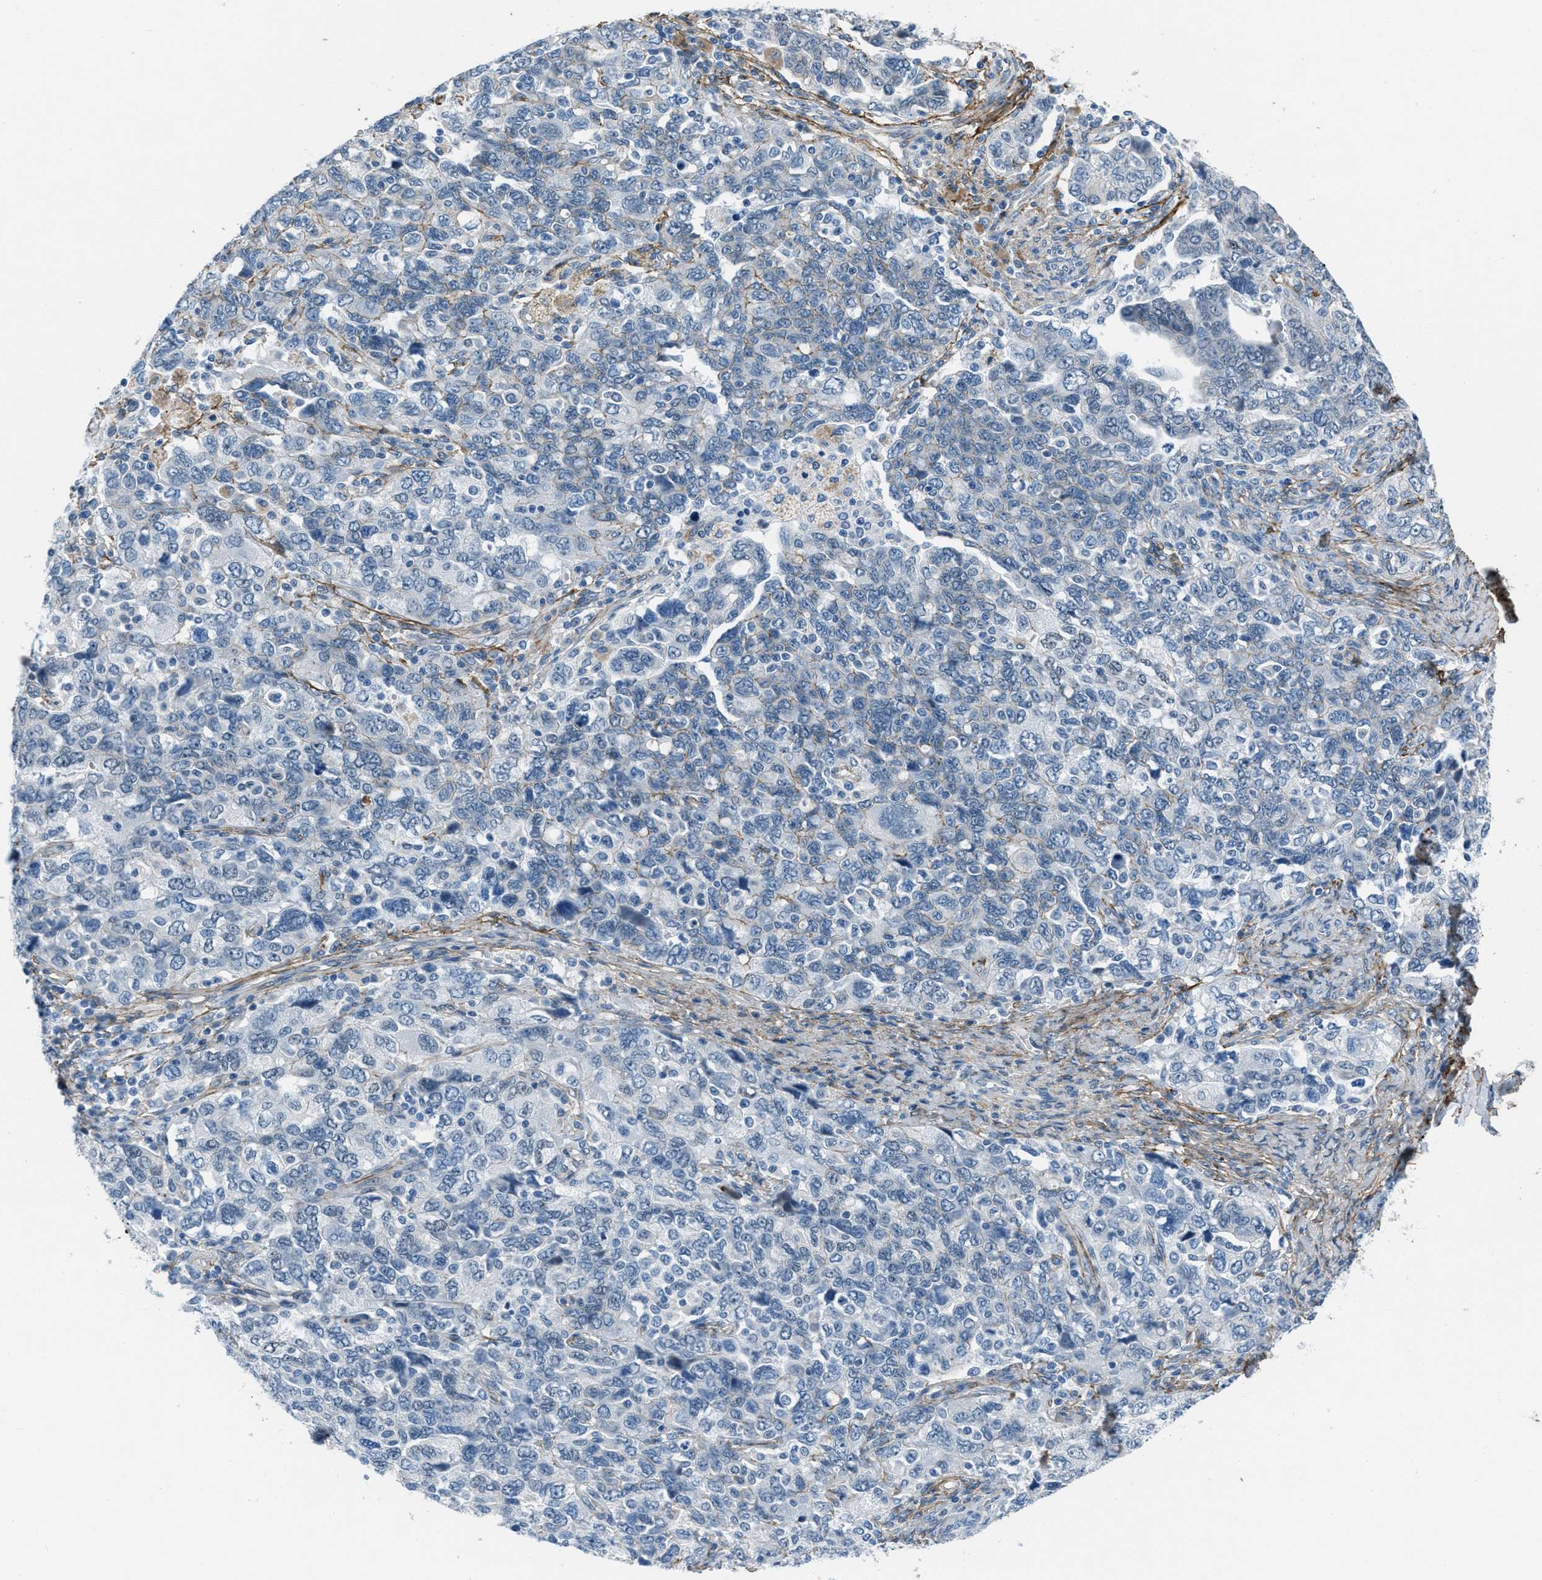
{"staining": {"intensity": "negative", "quantity": "none", "location": "none"}, "tissue": "ovarian cancer", "cell_type": "Tumor cells", "image_type": "cancer", "snomed": [{"axis": "morphology", "description": "Carcinoma, NOS"}, {"axis": "morphology", "description": "Cystadenocarcinoma, serous, NOS"}, {"axis": "topography", "description": "Ovary"}], "caption": "Immunohistochemical staining of human carcinoma (ovarian) exhibits no significant expression in tumor cells. The staining is performed using DAB brown chromogen with nuclei counter-stained in using hematoxylin.", "gene": "FBN1", "patient": {"sex": "female", "age": 69}}